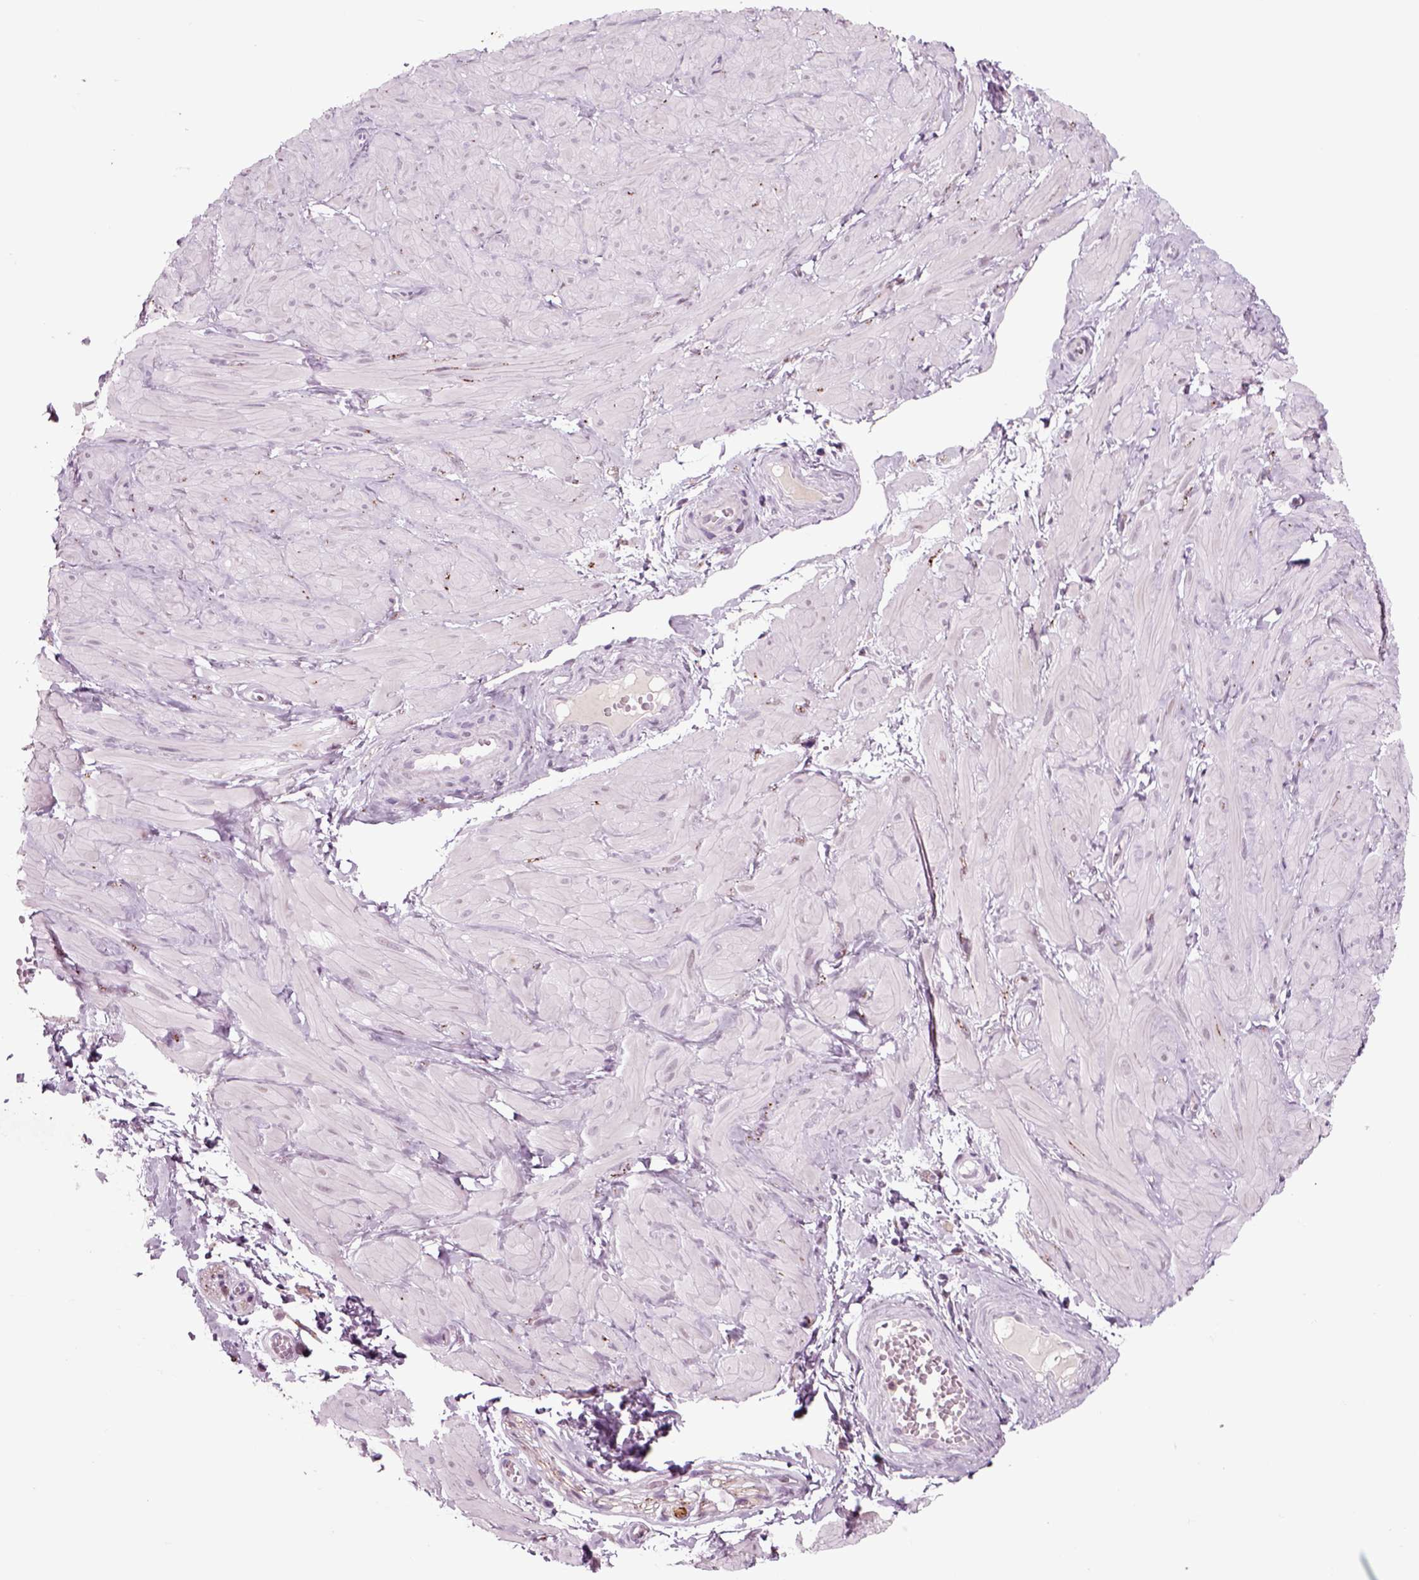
{"staining": {"intensity": "negative", "quantity": "none", "location": "none"}, "tissue": "adipose tissue", "cell_type": "Adipocytes", "image_type": "normal", "snomed": [{"axis": "morphology", "description": "Normal tissue, NOS"}, {"axis": "topography", "description": "Smooth muscle"}, {"axis": "topography", "description": "Peripheral nerve tissue"}], "caption": "Immunohistochemistry (IHC) image of benign adipose tissue stained for a protein (brown), which displays no expression in adipocytes. (Stains: DAB immunohistochemistry (IHC) with hematoxylin counter stain, Microscopy: brightfield microscopy at high magnification).", "gene": "CHGB", "patient": {"sex": "male", "age": 22}}